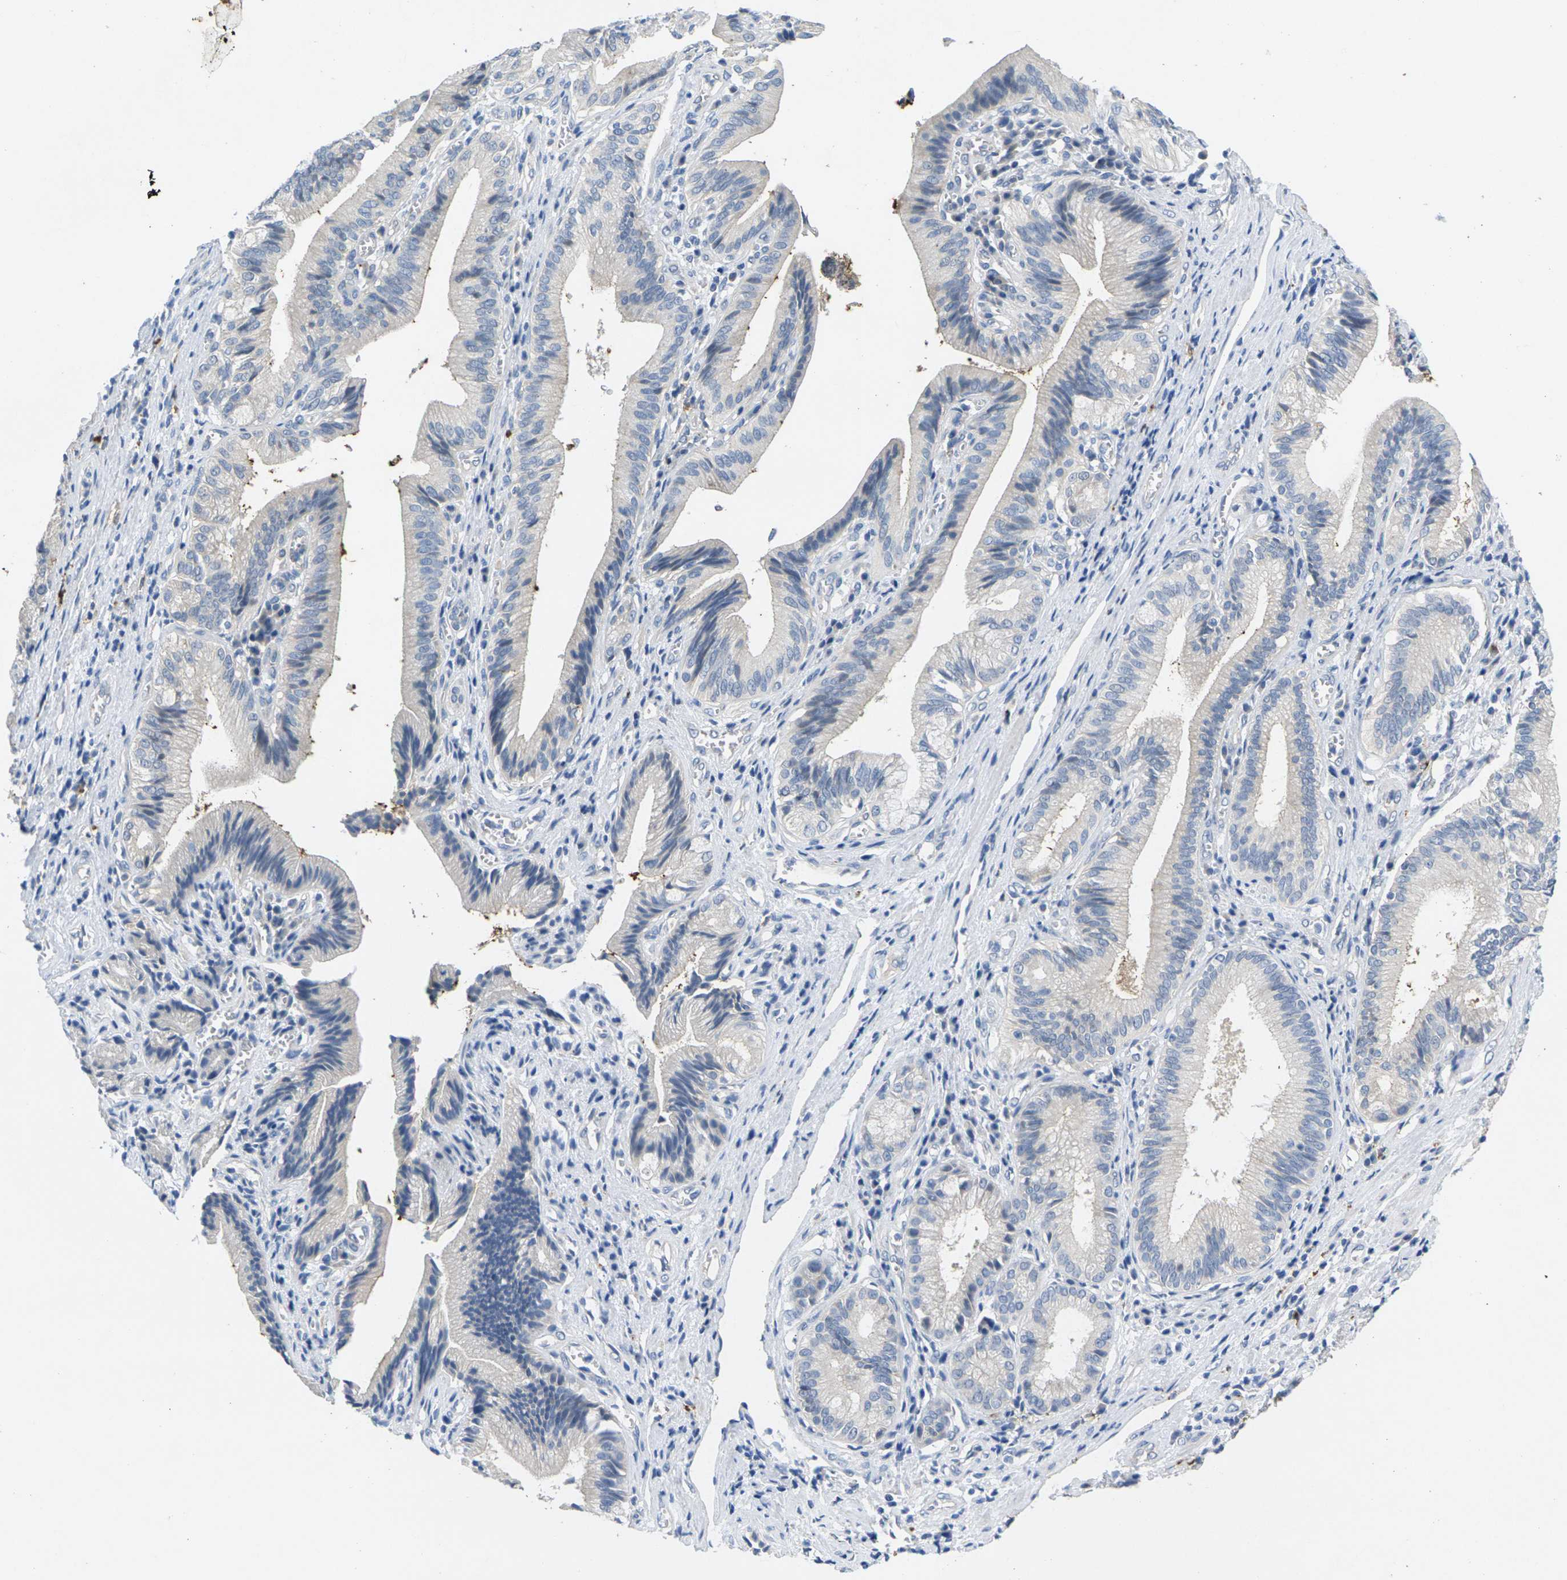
{"staining": {"intensity": "negative", "quantity": "none", "location": "none"}, "tissue": "pancreatic cancer", "cell_type": "Tumor cells", "image_type": "cancer", "snomed": [{"axis": "morphology", "description": "Adenocarcinoma, NOS"}, {"axis": "topography", "description": "Pancreas"}], "caption": "Immunohistochemistry (IHC) of human pancreatic cancer demonstrates no positivity in tumor cells.", "gene": "TNNI3", "patient": {"sex": "female", "age": 75}}